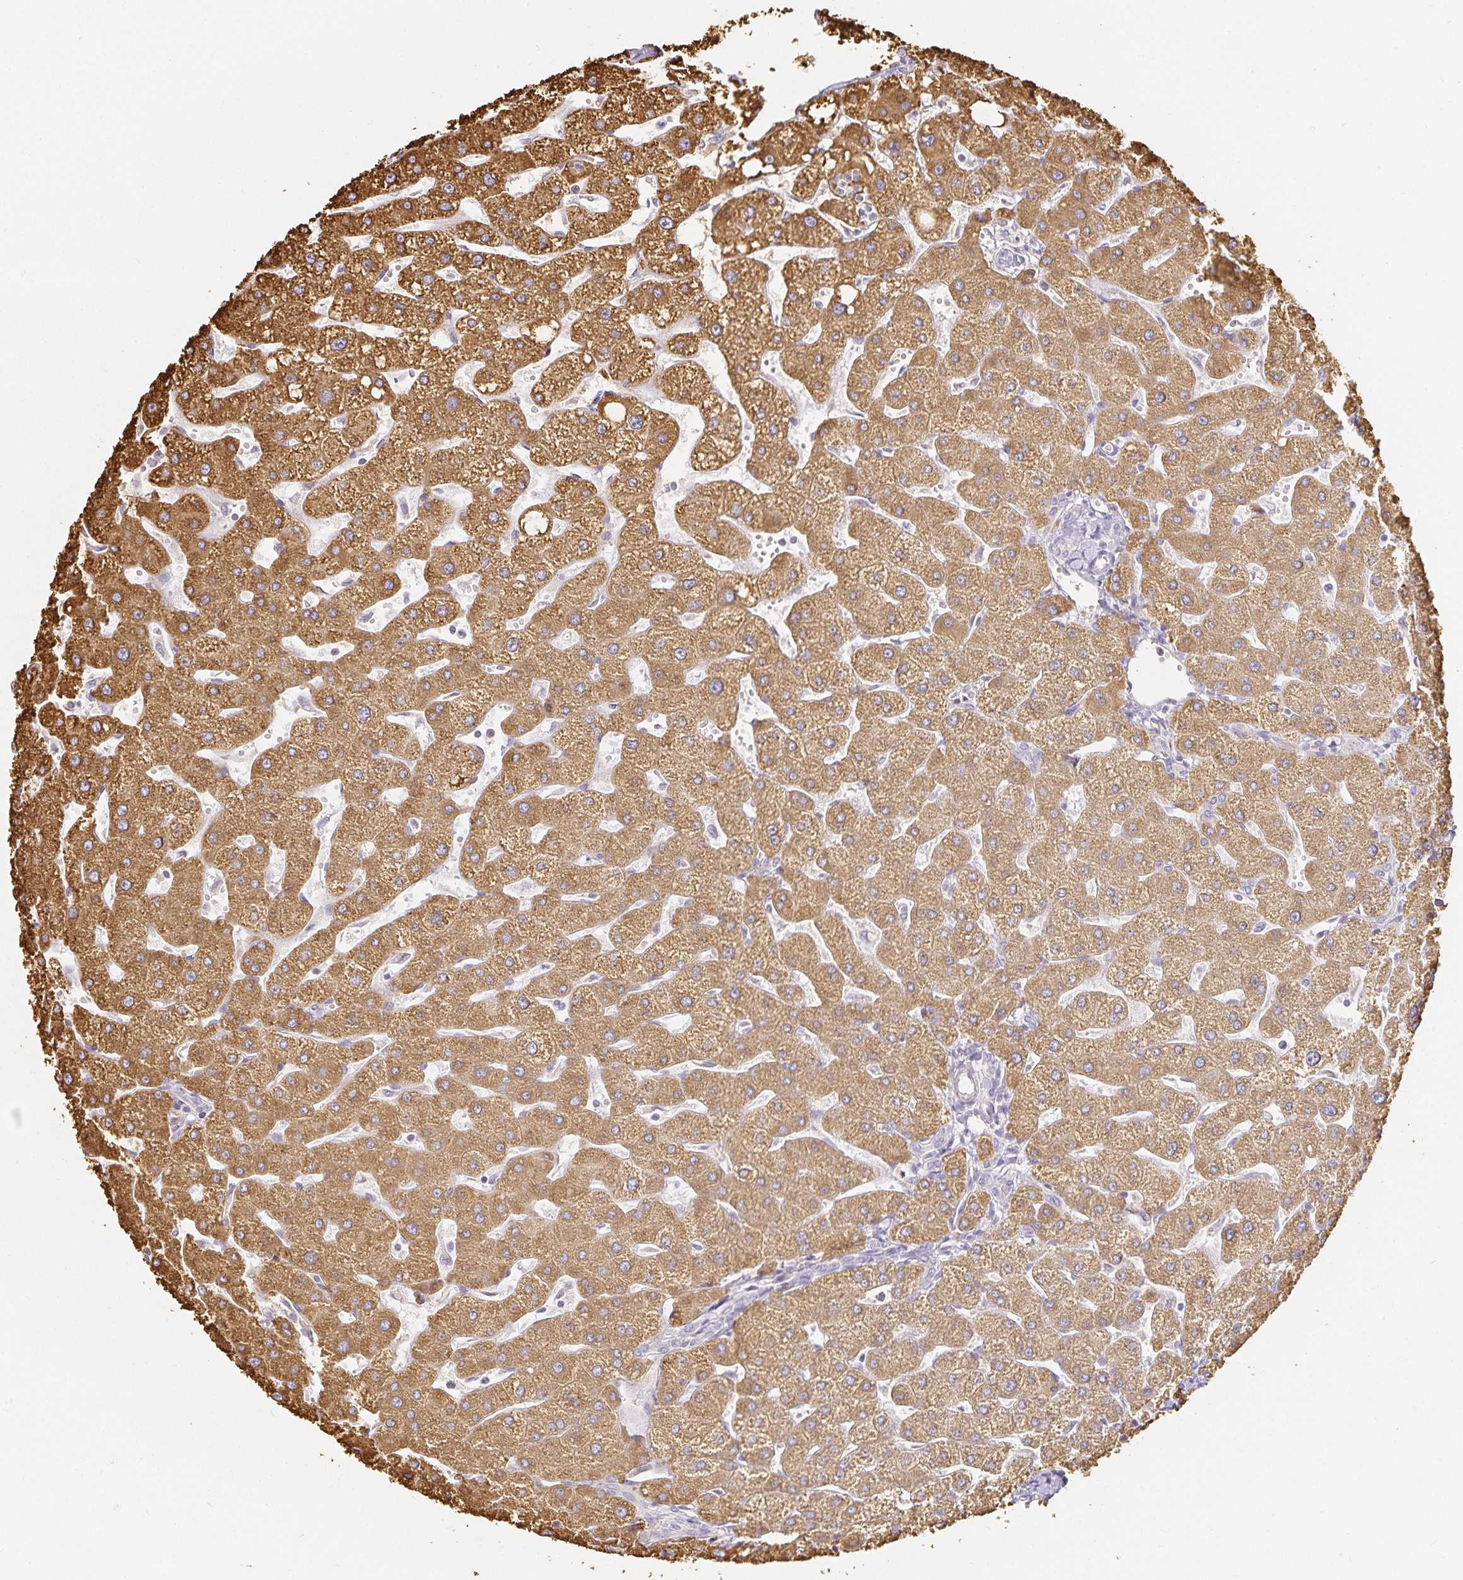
{"staining": {"intensity": "negative", "quantity": "none", "location": "none"}, "tissue": "liver", "cell_type": "Cholangiocytes", "image_type": "normal", "snomed": [{"axis": "morphology", "description": "Normal tissue, NOS"}, {"axis": "topography", "description": "Liver"}], "caption": "An image of liver stained for a protein reveals no brown staining in cholangiocytes.", "gene": "GP2", "patient": {"sex": "male", "age": 67}}